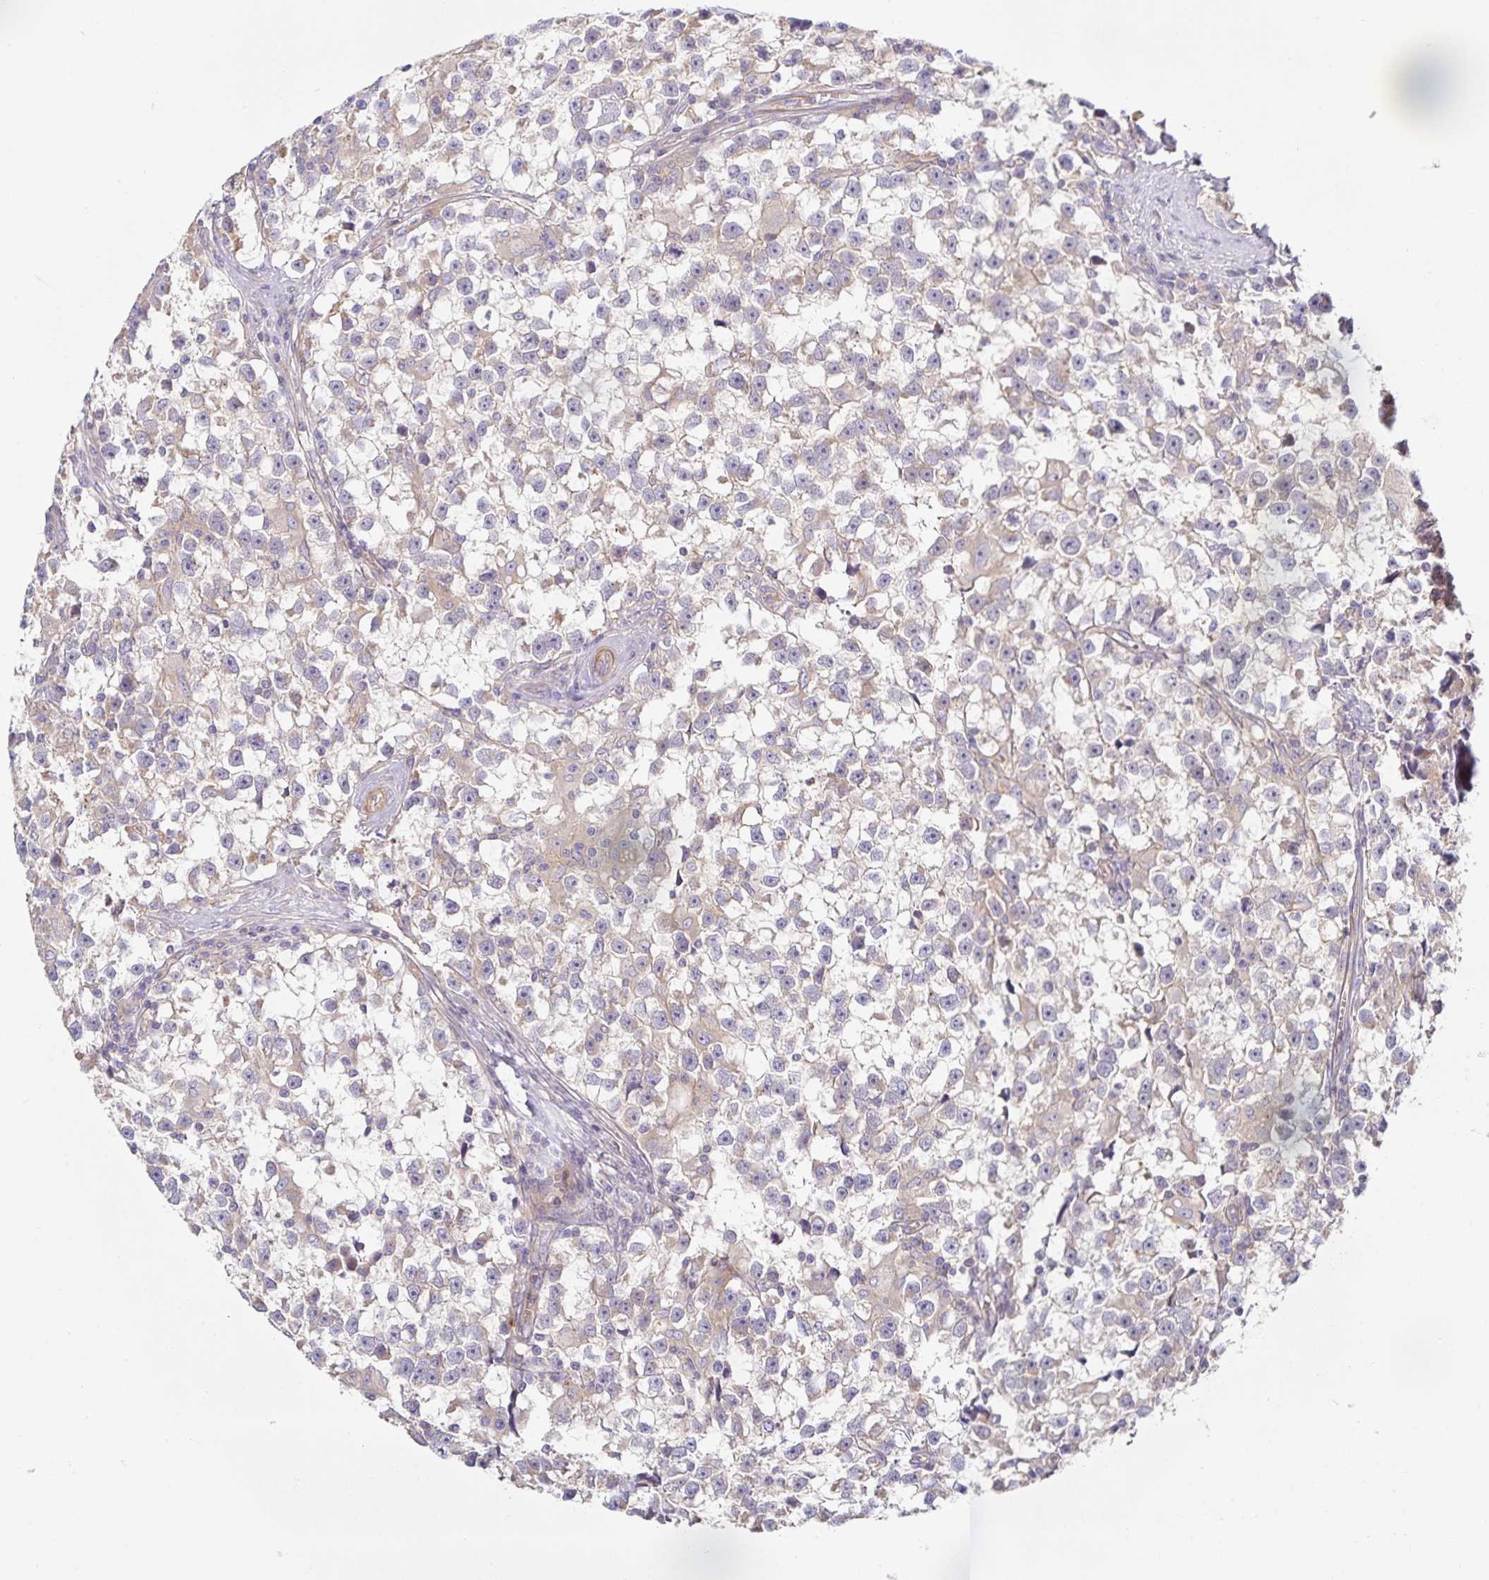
{"staining": {"intensity": "negative", "quantity": "none", "location": "none"}, "tissue": "testis cancer", "cell_type": "Tumor cells", "image_type": "cancer", "snomed": [{"axis": "morphology", "description": "Seminoma, NOS"}, {"axis": "topography", "description": "Testis"}], "caption": "Histopathology image shows no protein expression in tumor cells of seminoma (testis) tissue.", "gene": "METTL22", "patient": {"sex": "male", "age": 31}}